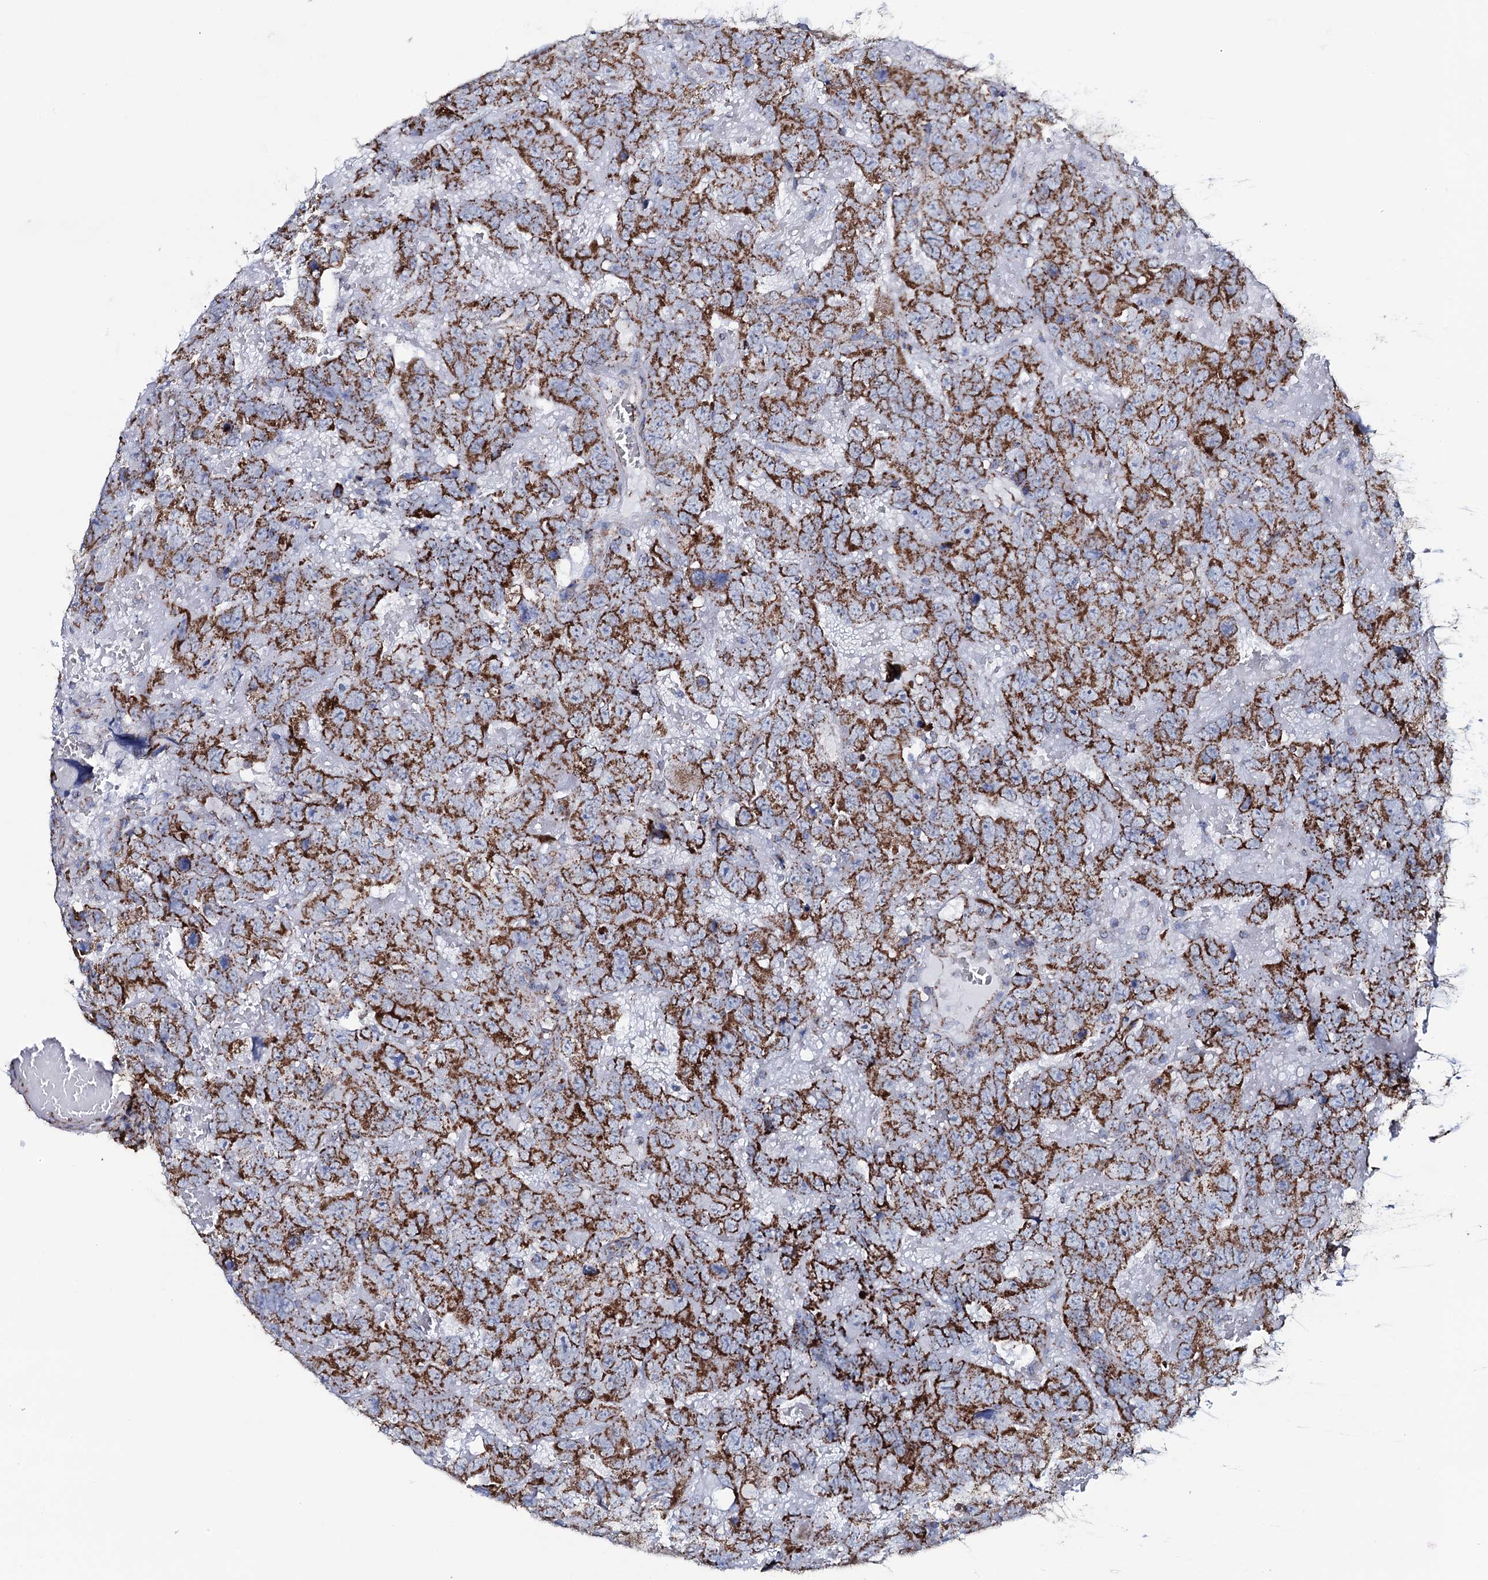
{"staining": {"intensity": "strong", "quantity": ">75%", "location": "cytoplasmic/membranous"}, "tissue": "testis cancer", "cell_type": "Tumor cells", "image_type": "cancer", "snomed": [{"axis": "morphology", "description": "Carcinoma, Embryonal, NOS"}, {"axis": "topography", "description": "Testis"}], "caption": "A brown stain labels strong cytoplasmic/membranous expression of a protein in human embryonal carcinoma (testis) tumor cells.", "gene": "MRPS35", "patient": {"sex": "male", "age": 45}}